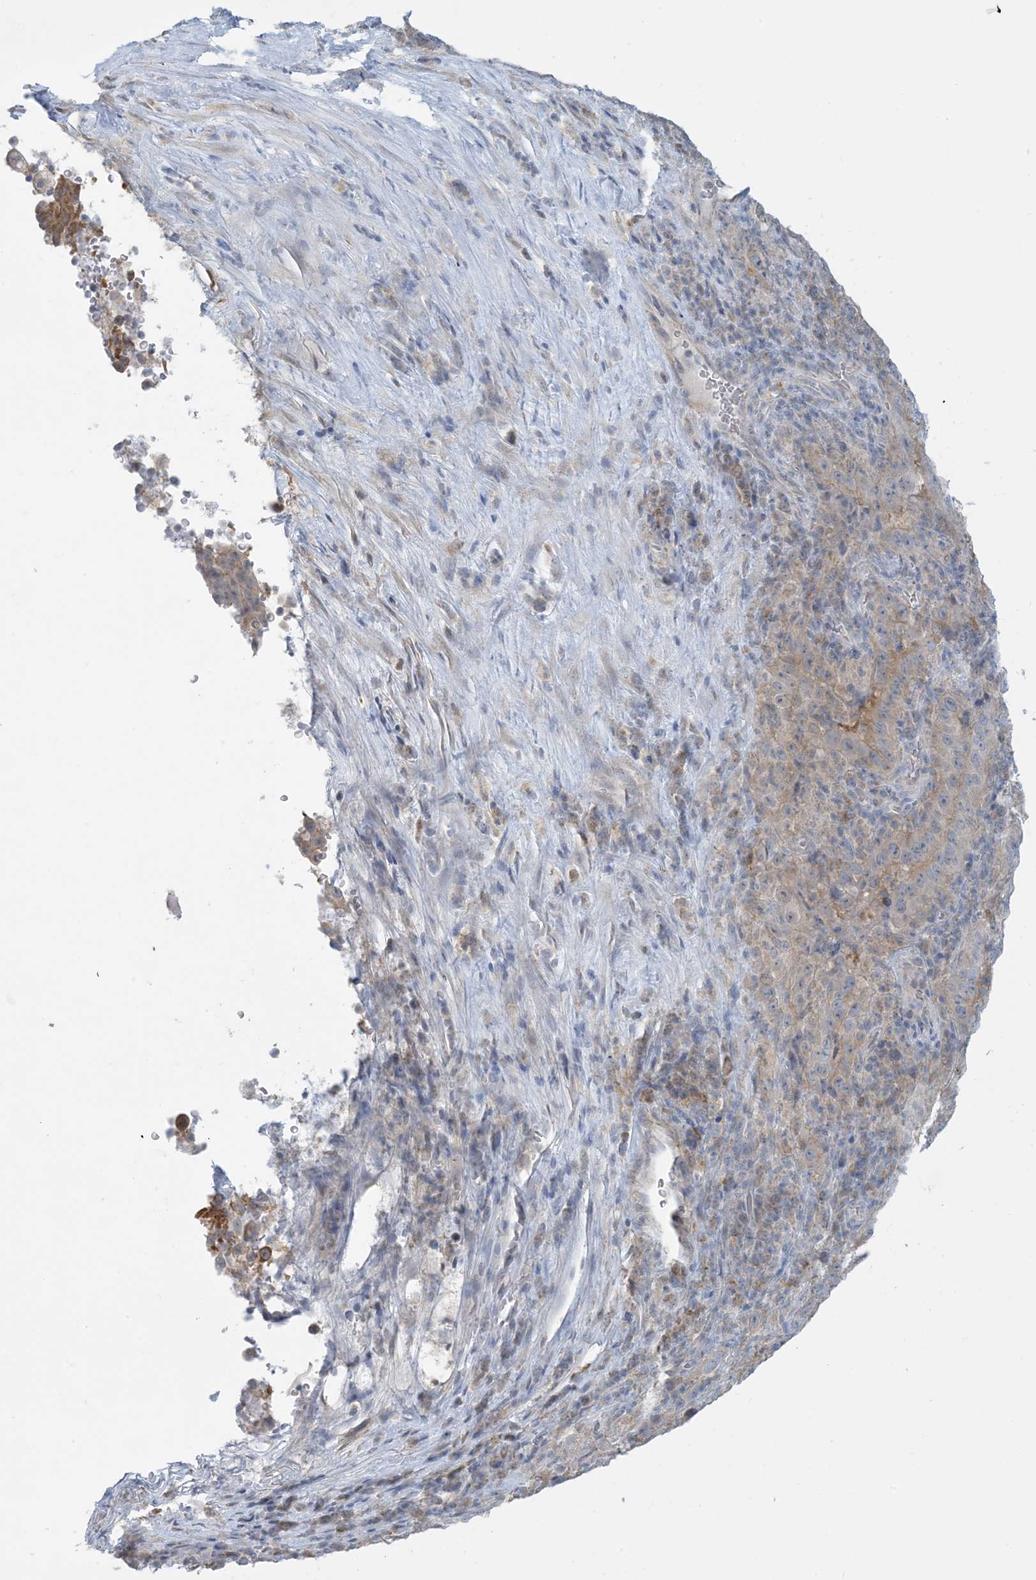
{"staining": {"intensity": "weak", "quantity": "<25%", "location": "cytoplasmic/membranous"}, "tissue": "pancreatic cancer", "cell_type": "Tumor cells", "image_type": "cancer", "snomed": [{"axis": "morphology", "description": "Adenocarcinoma, NOS"}, {"axis": "topography", "description": "Pancreas"}], "caption": "Tumor cells show no significant protein staining in adenocarcinoma (pancreatic). The staining is performed using DAB brown chromogen with nuclei counter-stained in using hematoxylin.", "gene": "MRPS18A", "patient": {"sex": "male", "age": 63}}